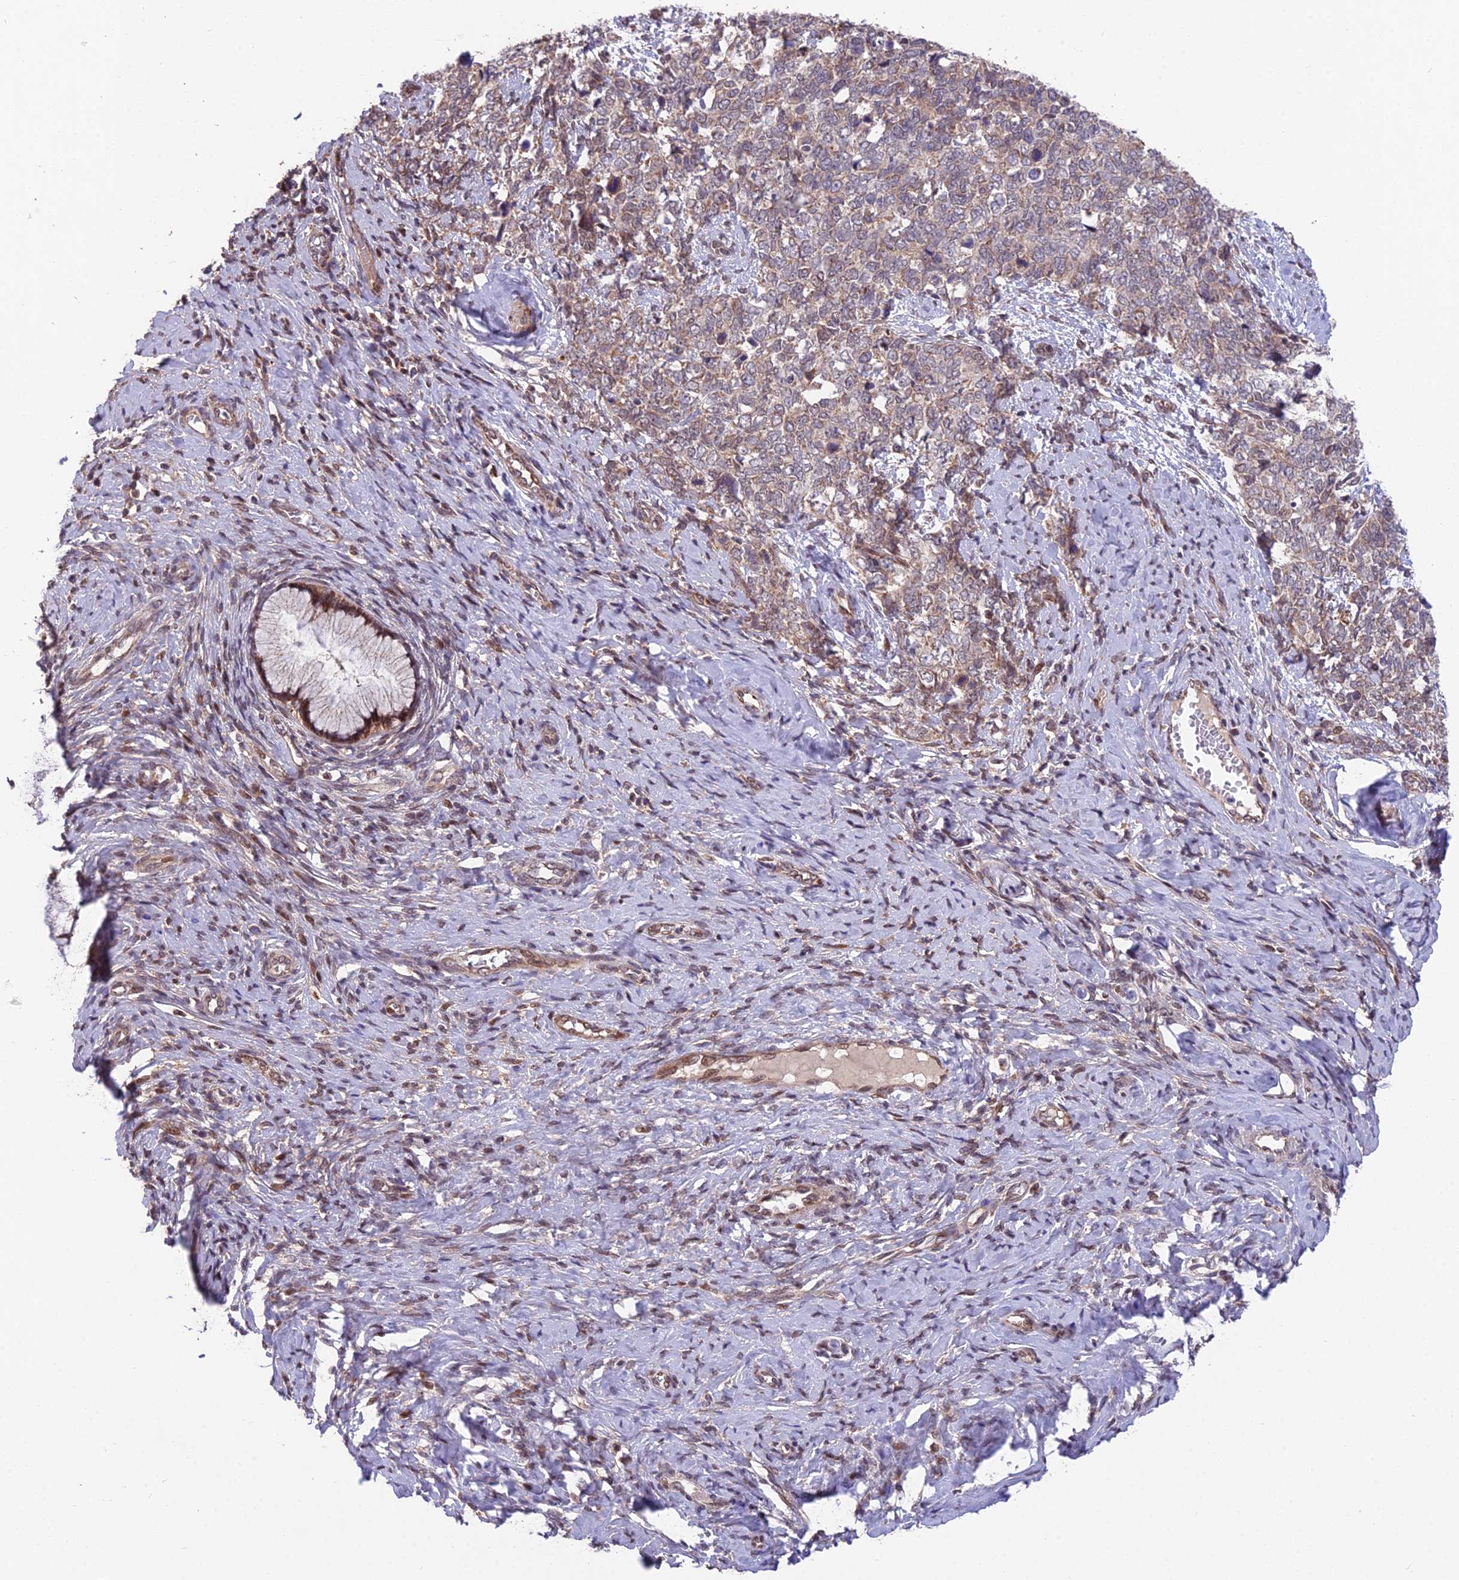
{"staining": {"intensity": "weak", "quantity": "25%-75%", "location": "cytoplasmic/membranous"}, "tissue": "cervical cancer", "cell_type": "Tumor cells", "image_type": "cancer", "snomed": [{"axis": "morphology", "description": "Squamous cell carcinoma, NOS"}, {"axis": "topography", "description": "Cervix"}], "caption": "About 25%-75% of tumor cells in squamous cell carcinoma (cervical) reveal weak cytoplasmic/membranous protein positivity as visualized by brown immunohistochemical staining.", "gene": "CYP2R1", "patient": {"sex": "female", "age": 63}}